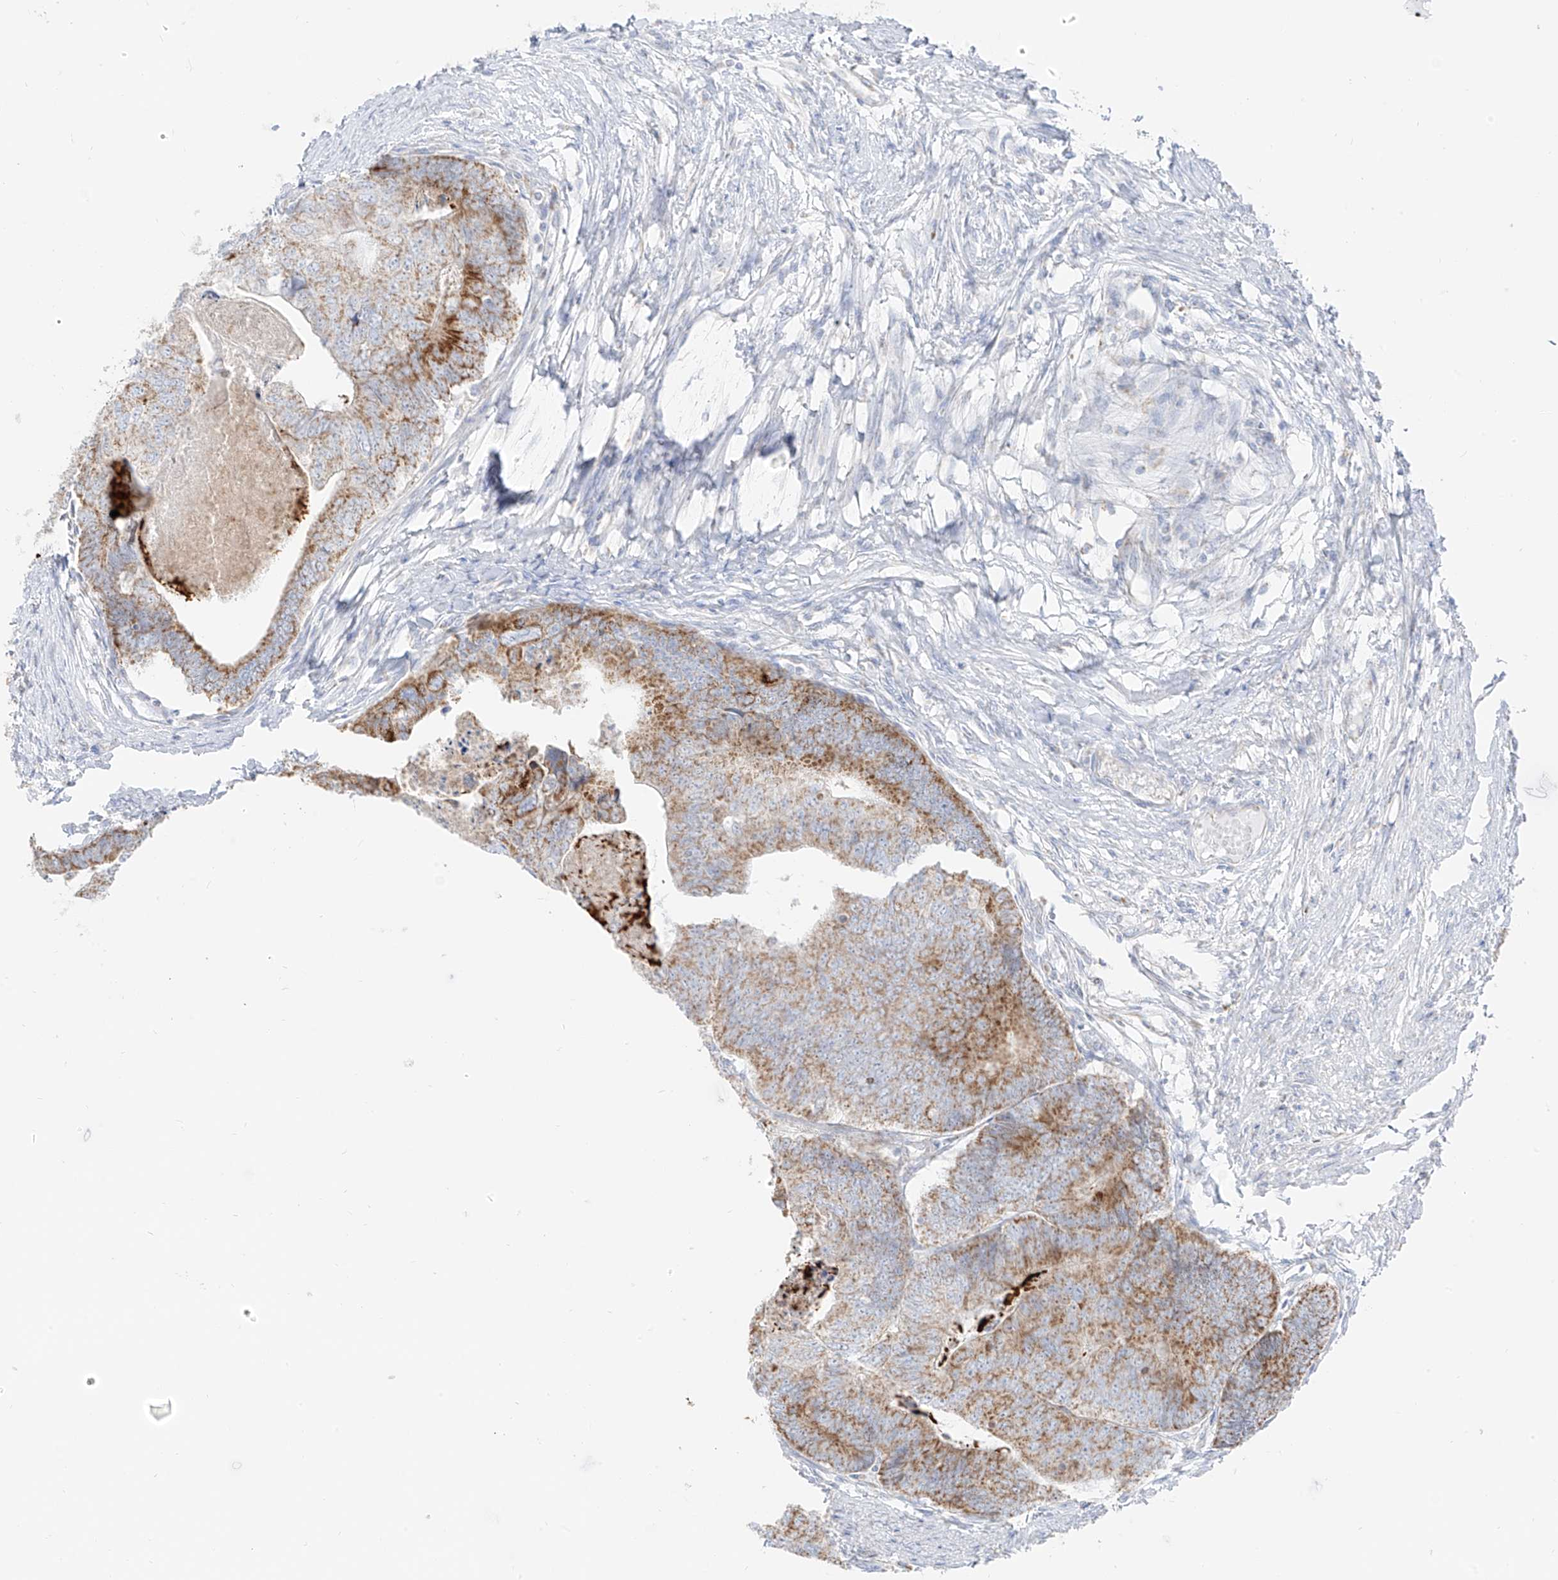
{"staining": {"intensity": "moderate", "quantity": ">75%", "location": "cytoplasmic/membranous"}, "tissue": "colorectal cancer", "cell_type": "Tumor cells", "image_type": "cancer", "snomed": [{"axis": "morphology", "description": "Adenocarcinoma, NOS"}, {"axis": "topography", "description": "Colon"}], "caption": "A photomicrograph showing moderate cytoplasmic/membranous staining in approximately >75% of tumor cells in colorectal cancer (adenocarcinoma), as visualized by brown immunohistochemical staining.", "gene": "ETHE1", "patient": {"sex": "female", "age": 67}}